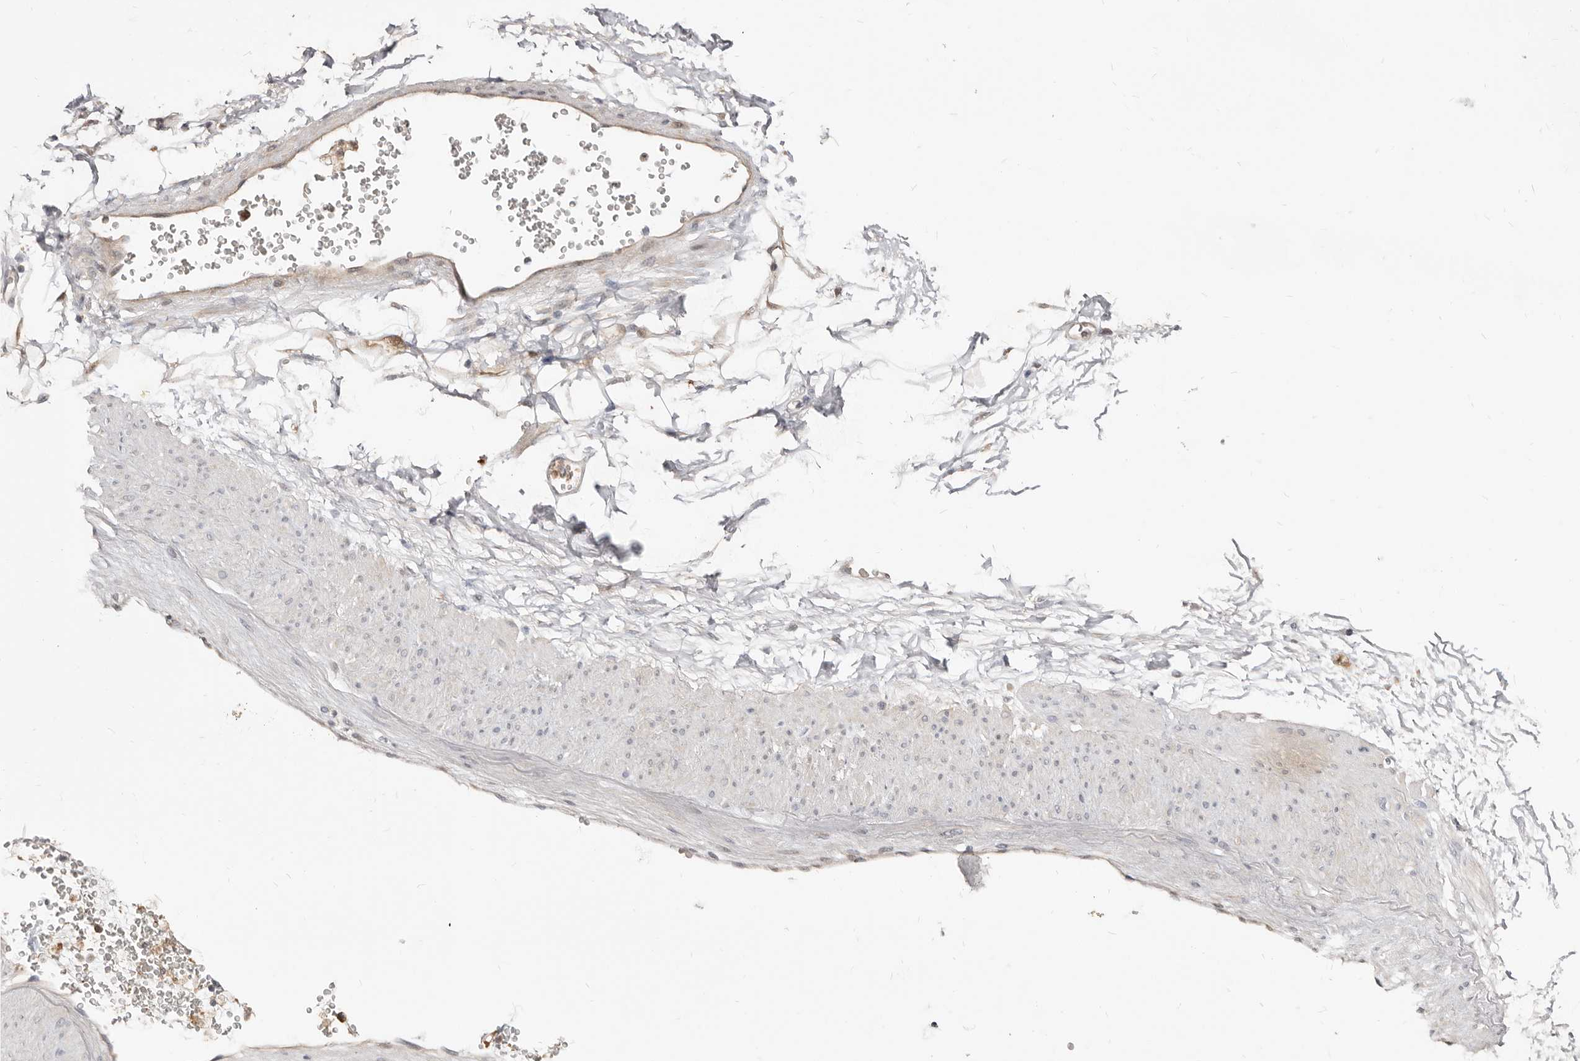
{"staining": {"intensity": "negative", "quantity": "none", "location": "none"}, "tissue": "adipose tissue", "cell_type": "Adipocytes", "image_type": "normal", "snomed": [{"axis": "morphology", "description": "Normal tissue, NOS"}, {"axis": "morphology", "description": "Adenocarcinoma, NOS"}, {"axis": "topography", "description": "Pancreas"}, {"axis": "topography", "description": "Peripheral nerve tissue"}], "caption": "Unremarkable adipose tissue was stained to show a protein in brown. There is no significant staining in adipocytes. (DAB (3,3'-diaminobenzidine) immunohistochemistry, high magnification).", "gene": "TC2N", "patient": {"sex": "male", "age": 59}}